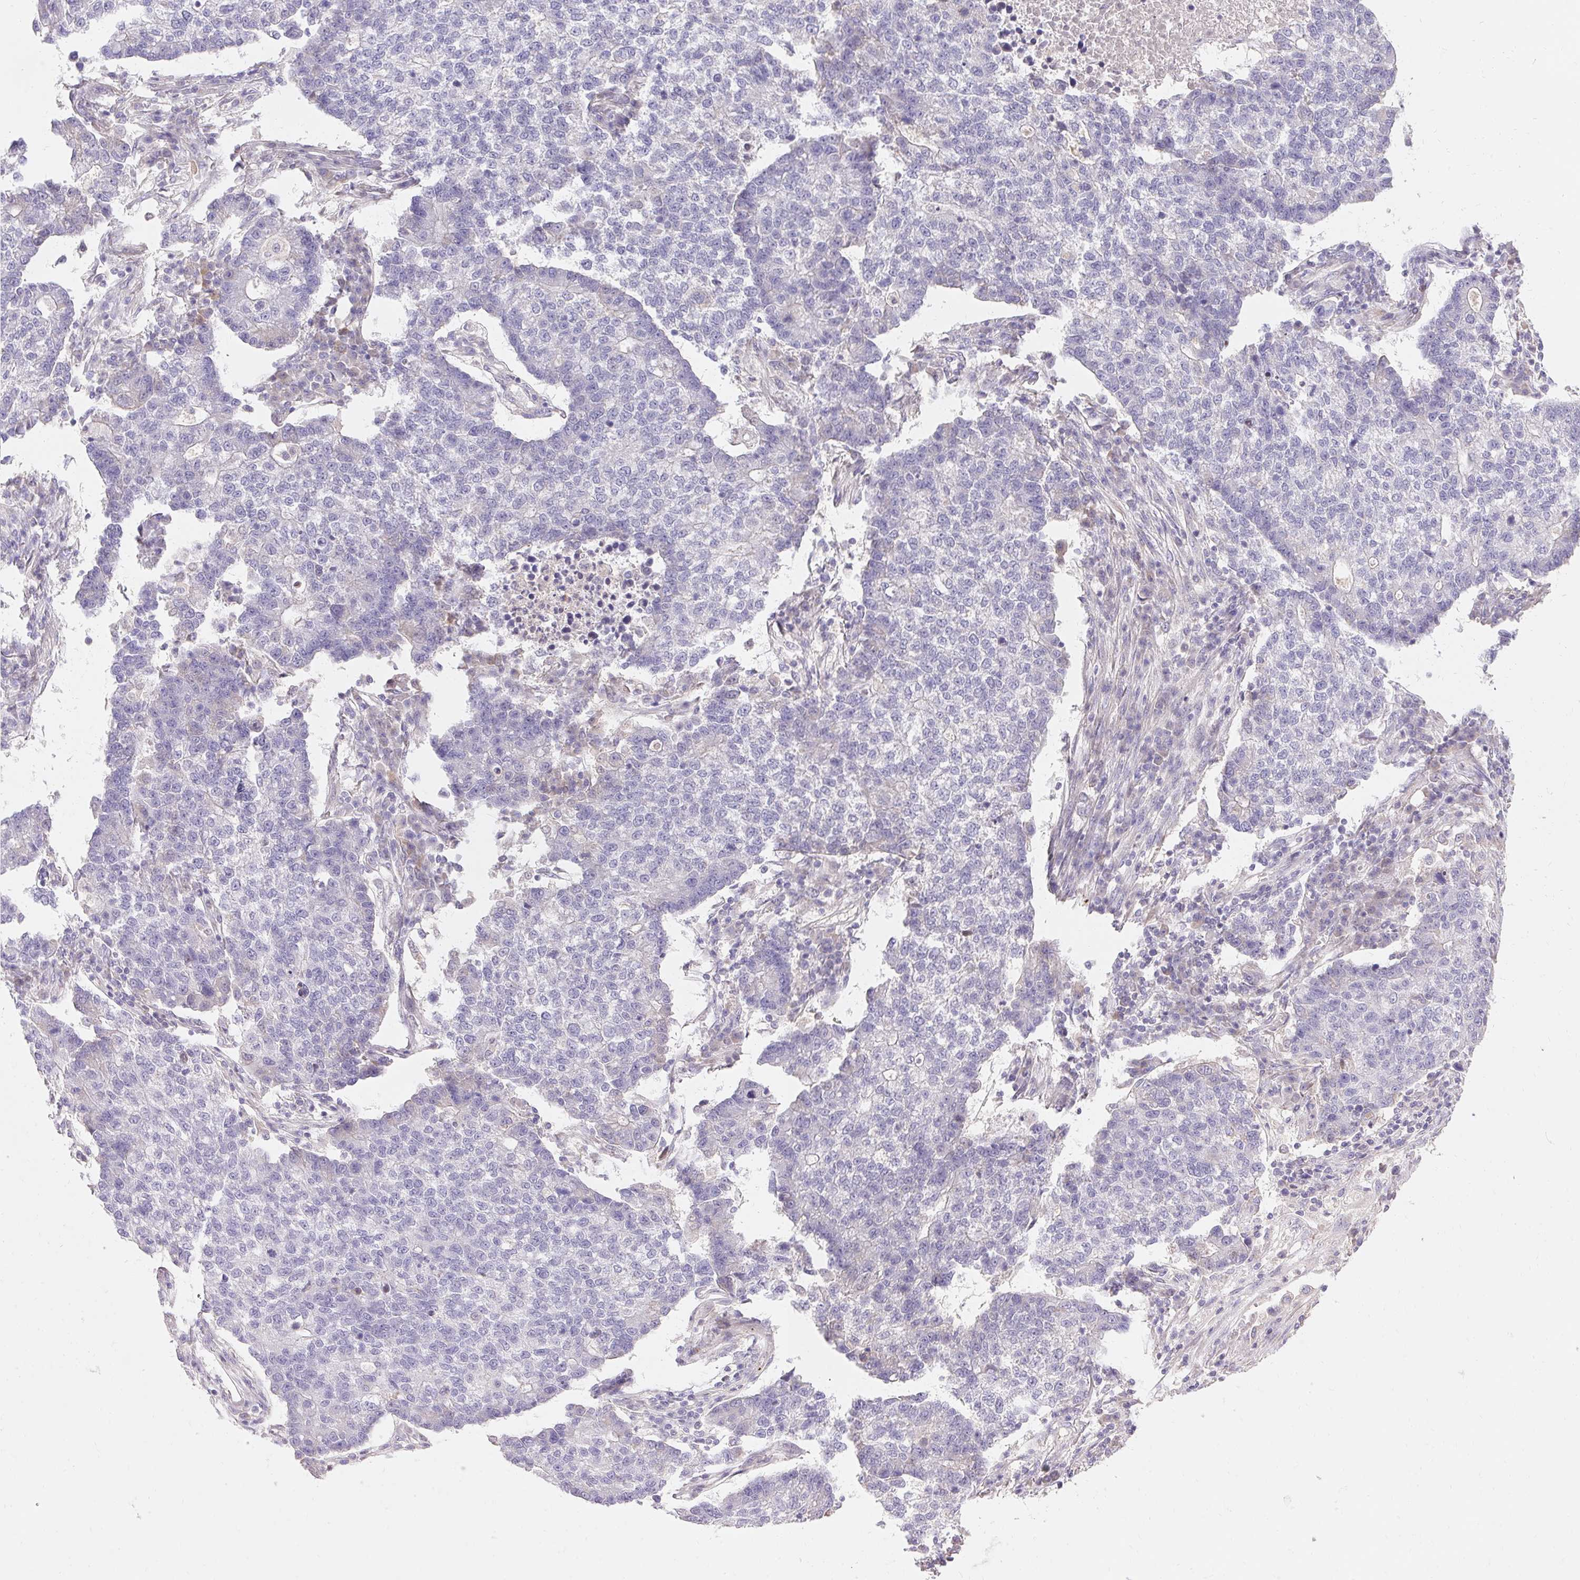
{"staining": {"intensity": "negative", "quantity": "none", "location": "none"}, "tissue": "lung cancer", "cell_type": "Tumor cells", "image_type": "cancer", "snomed": [{"axis": "morphology", "description": "Adenocarcinoma, NOS"}, {"axis": "topography", "description": "Lung"}], "caption": "Tumor cells show no significant protein staining in lung cancer.", "gene": "TRIP13", "patient": {"sex": "male", "age": 57}}